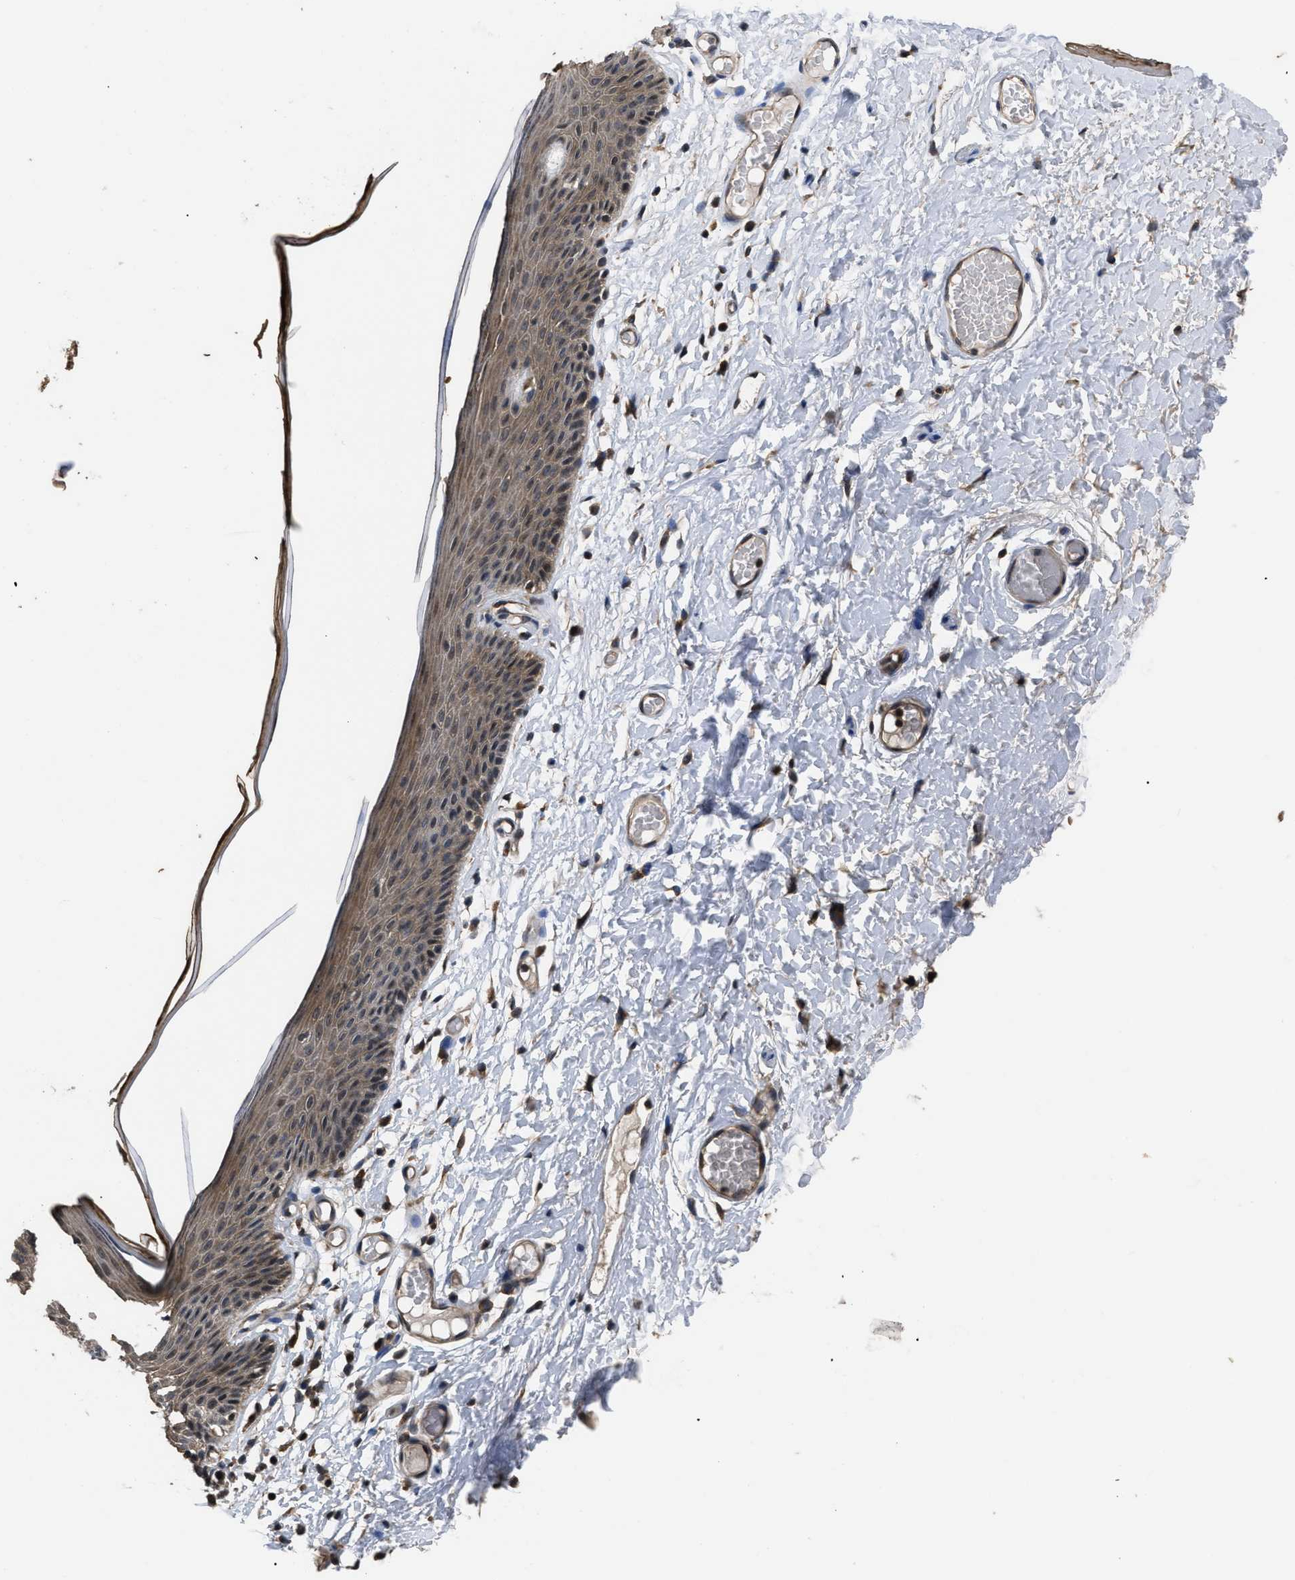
{"staining": {"intensity": "moderate", "quantity": ">75%", "location": "cytoplasmic/membranous,nuclear"}, "tissue": "skin", "cell_type": "Epidermal cells", "image_type": "normal", "snomed": [{"axis": "morphology", "description": "Normal tissue, NOS"}, {"axis": "topography", "description": "Vulva"}], "caption": "Human skin stained with a brown dye shows moderate cytoplasmic/membranous,nuclear positive expression in approximately >75% of epidermal cells.", "gene": "DNAJC14", "patient": {"sex": "female", "age": 54}}